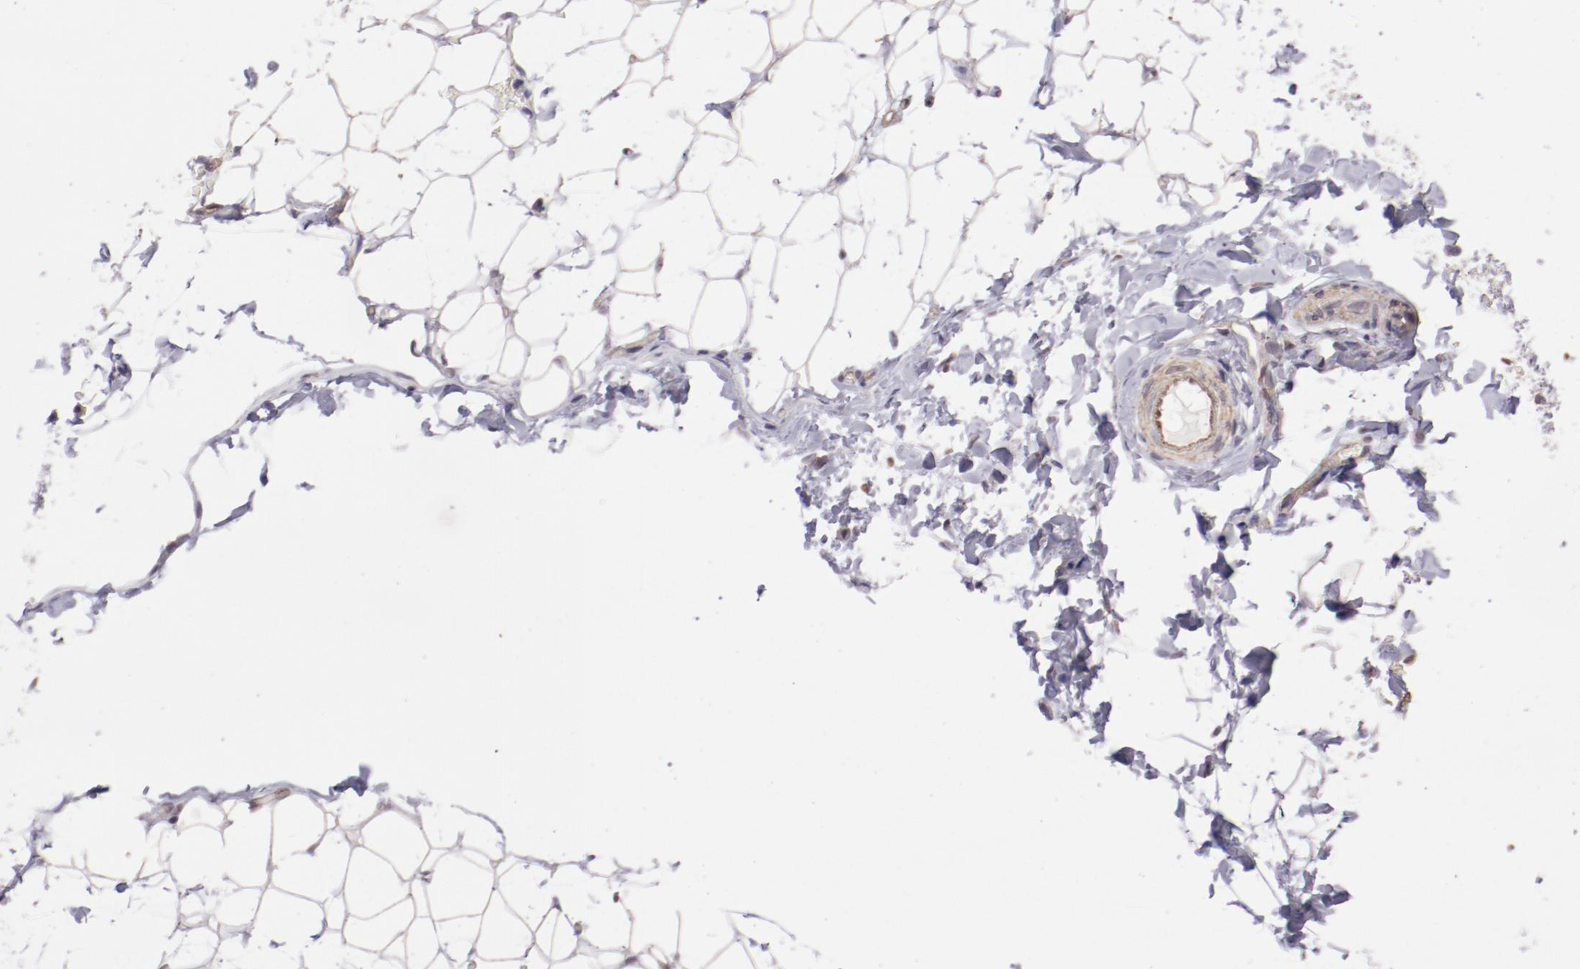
{"staining": {"intensity": "weak", "quantity": ">75%", "location": "cytoplasmic/membranous"}, "tissue": "adipose tissue", "cell_type": "Adipocytes", "image_type": "normal", "snomed": [{"axis": "morphology", "description": "Normal tissue, NOS"}, {"axis": "topography", "description": "Soft tissue"}], "caption": "The immunohistochemical stain highlights weak cytoplasmic/membranous positivity in adipocytes of benign adipose tissue. The staining was performed using DAB to visualize the protein expression in brown, while the nuclei were stained in blue with hematoxylin (Magnification: 20x).", "gene": "ELF1", "patient": {"sex": "male", "age": 26}}